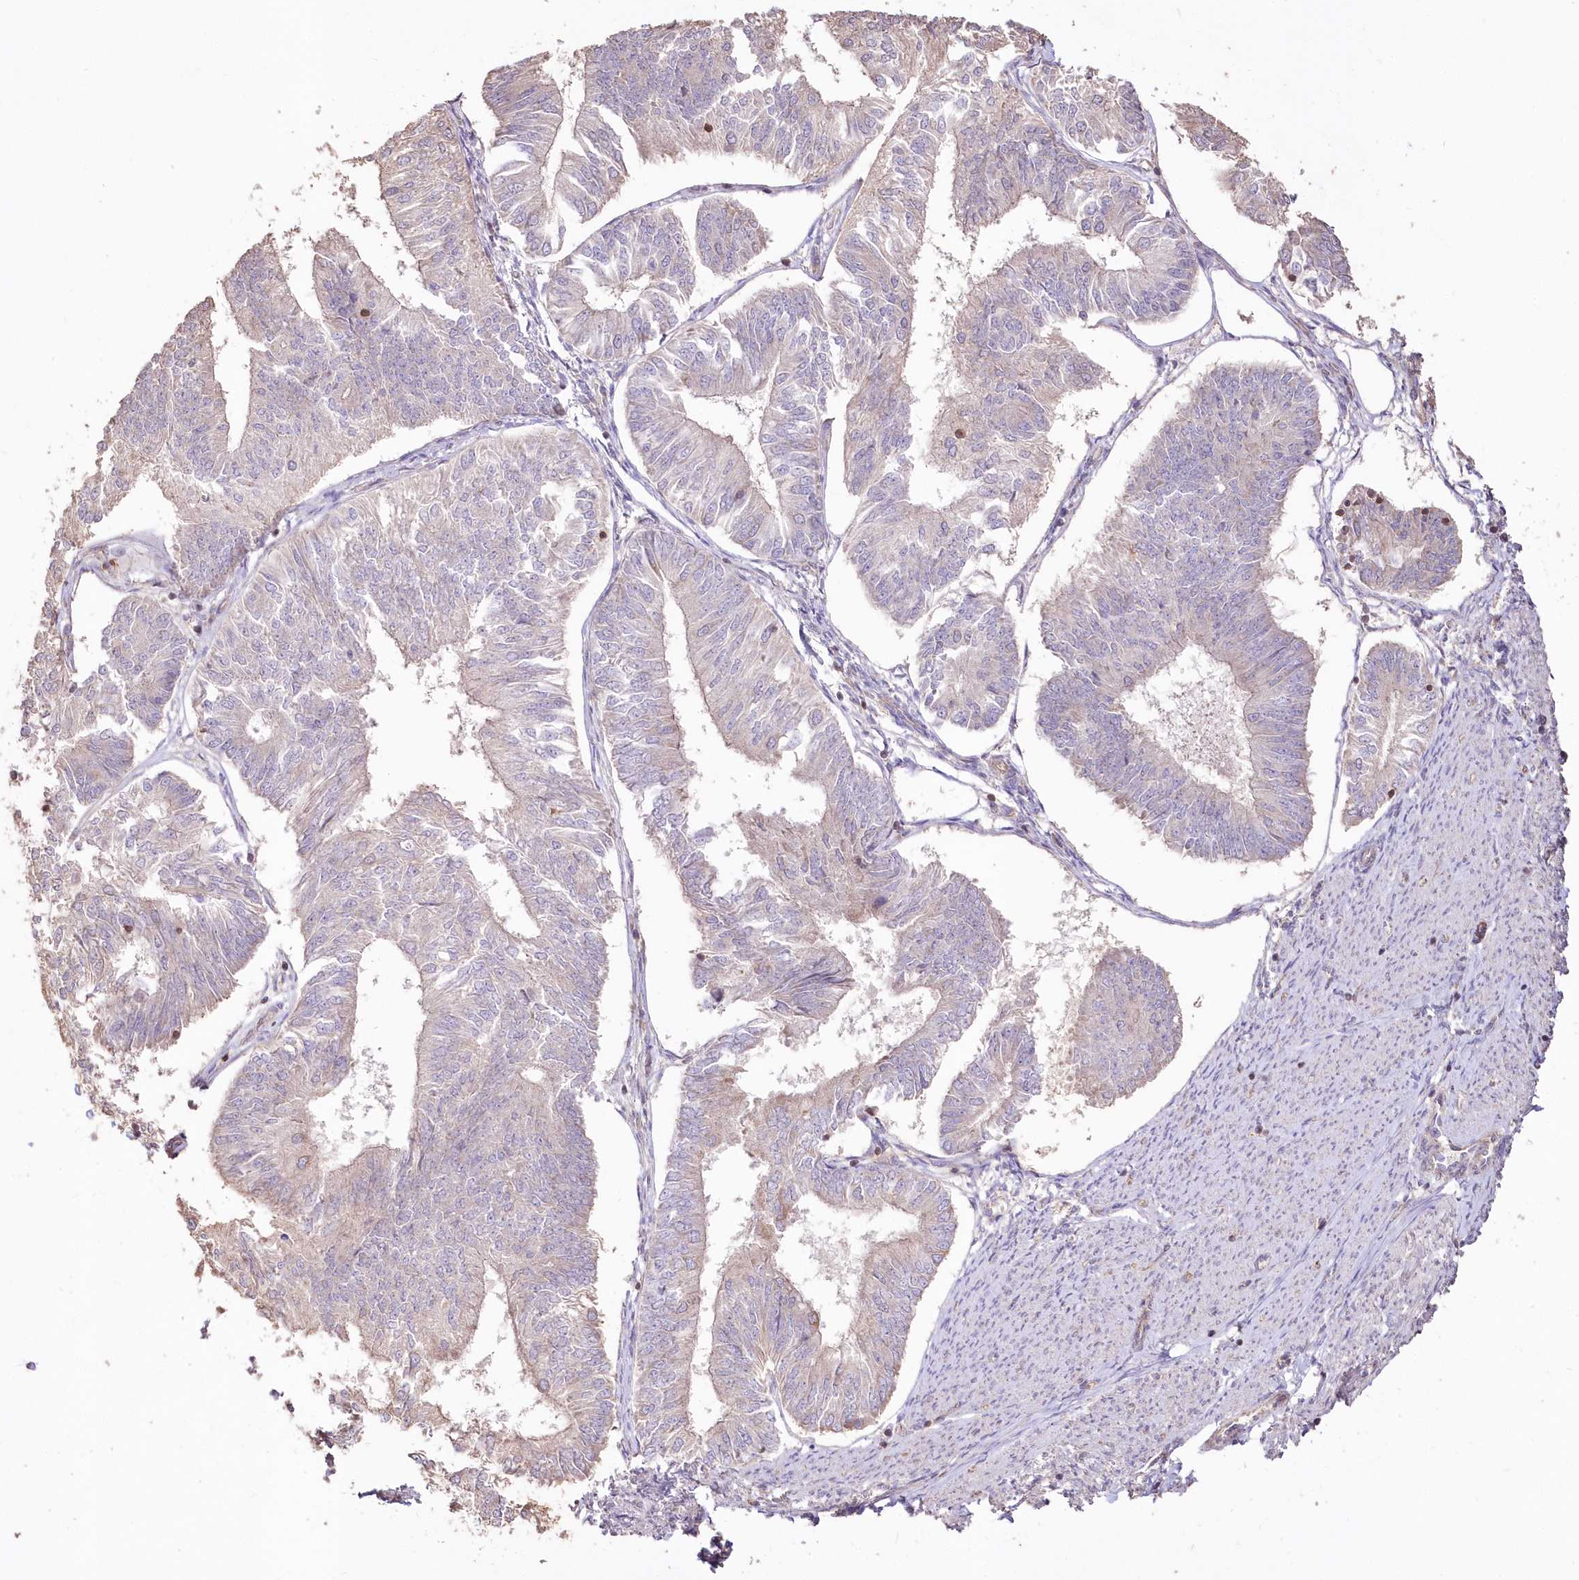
{"staining": {"intensity": "negative", "quantity": "none", "location": "none"}, "tissue": "endometrial cancer", "cell_type": "Tumor cells", "image_type": "cancer", "snomed": [{"axis": "morphology", "description": "Adenocarcinoma, NOS"}, {"axis": "topography", "description": "Endometrium"}], "caption": "Tumor cells show no significant protein staining in endometrial adenocarcinoma. (DAB (3,3'-diaminobenzidine) immunohistochemistry, high magnification).", "gene": "STK17B", "patient": {"sex": "female", "age": 58}}